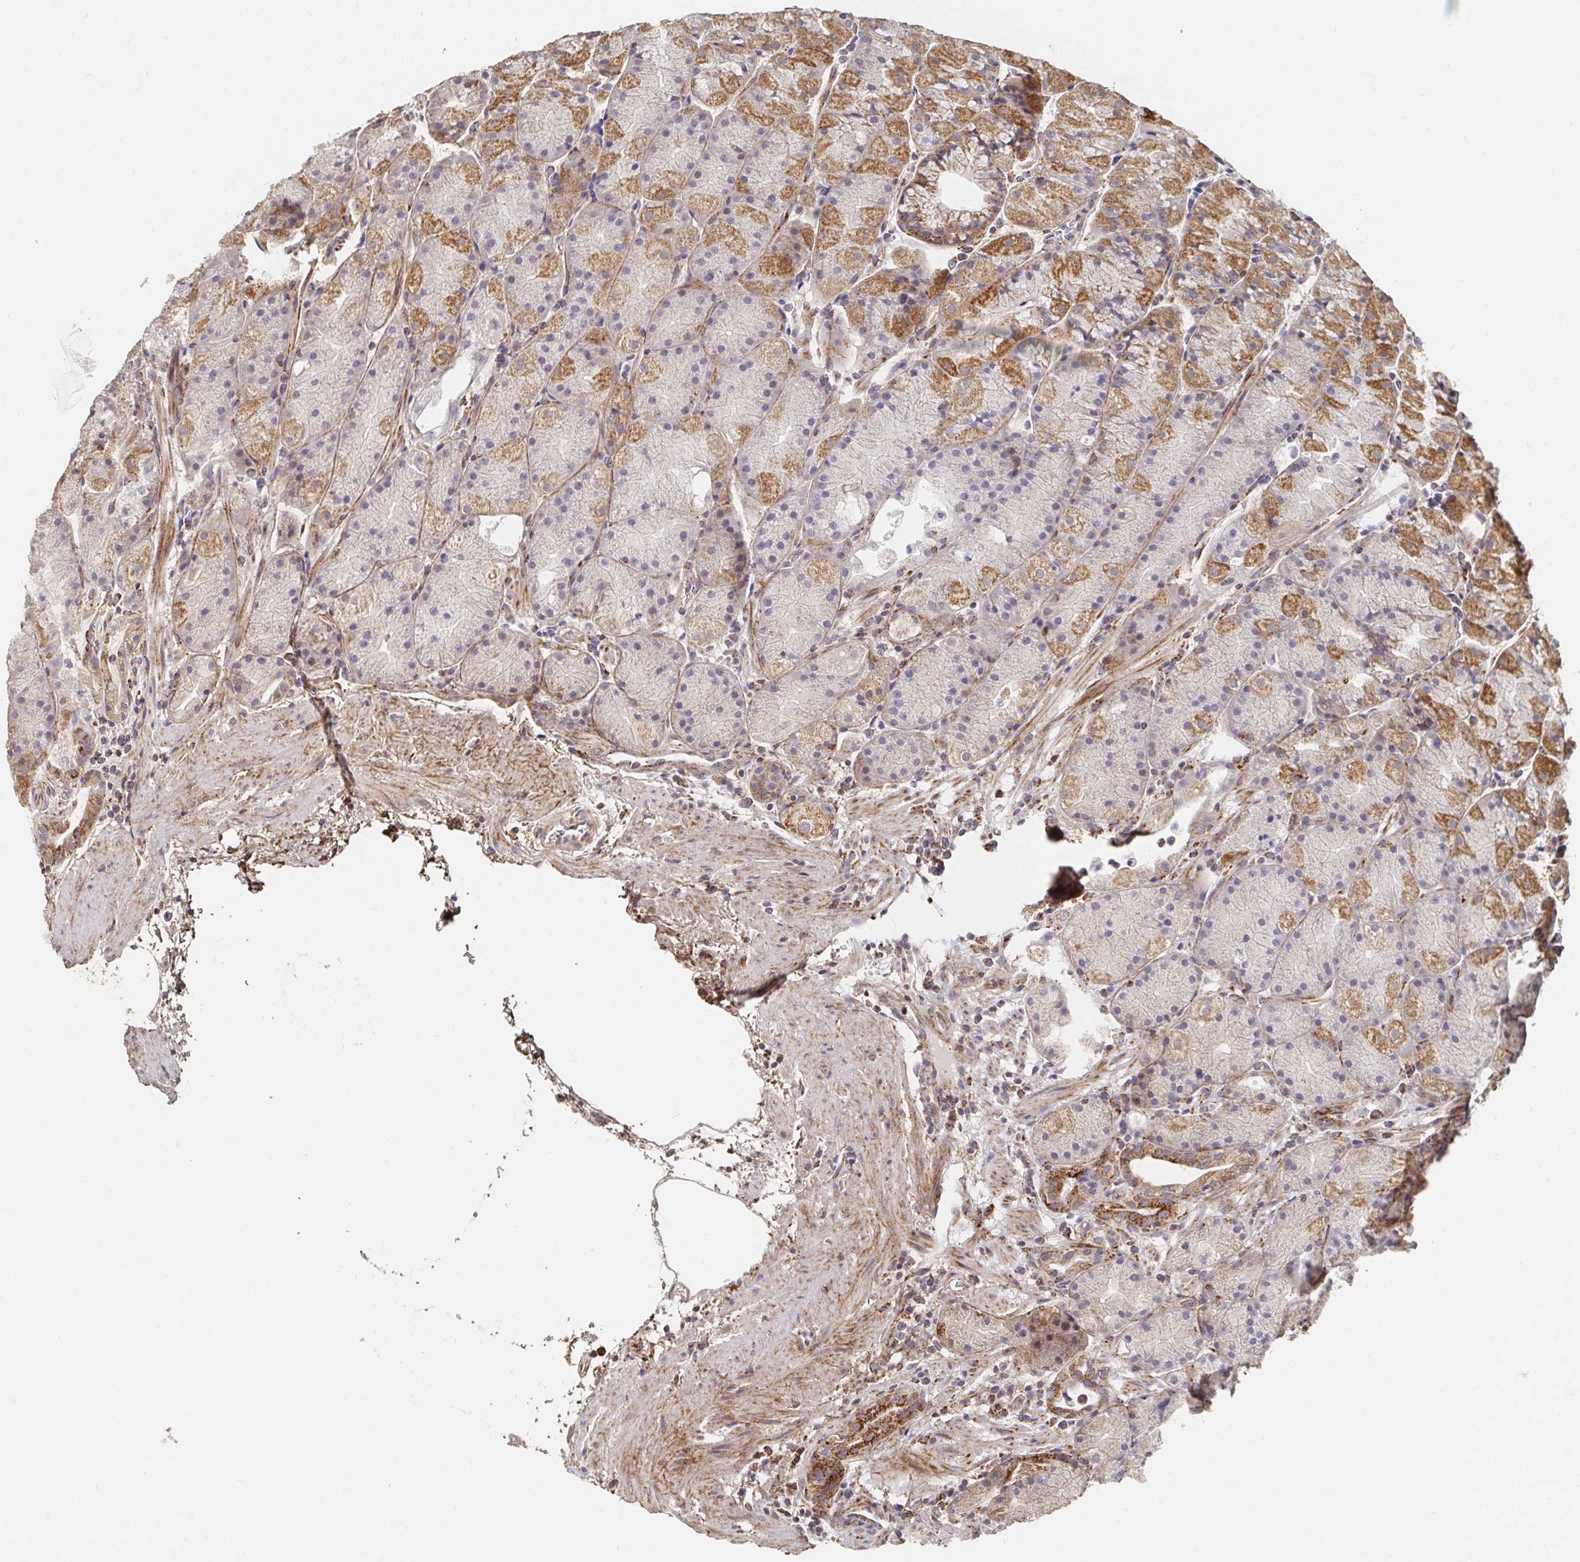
{"staining": {"intensity": "moderate", "quantity": "25%-75%", "location": "cytoplasmic/membranous"}, "tissue": "stomach", "cell_type": "Glandular cells", "image_type": "normal", "snomed": [{"axis": "morphology", "description": "Normal tissue, NOS"}, {"axis": "topography", "description": "Stomach, upper"}, {"axis": "topography", "description": "Stomach"}], "caption": "Glandular cells display medium levels of moderate cytoplasmic/membranous positivity in approximately 25%-75% of cells in unremarkable stomach.", "gene": "MAVS", "patient": {"sex": "male", "age": 48}}